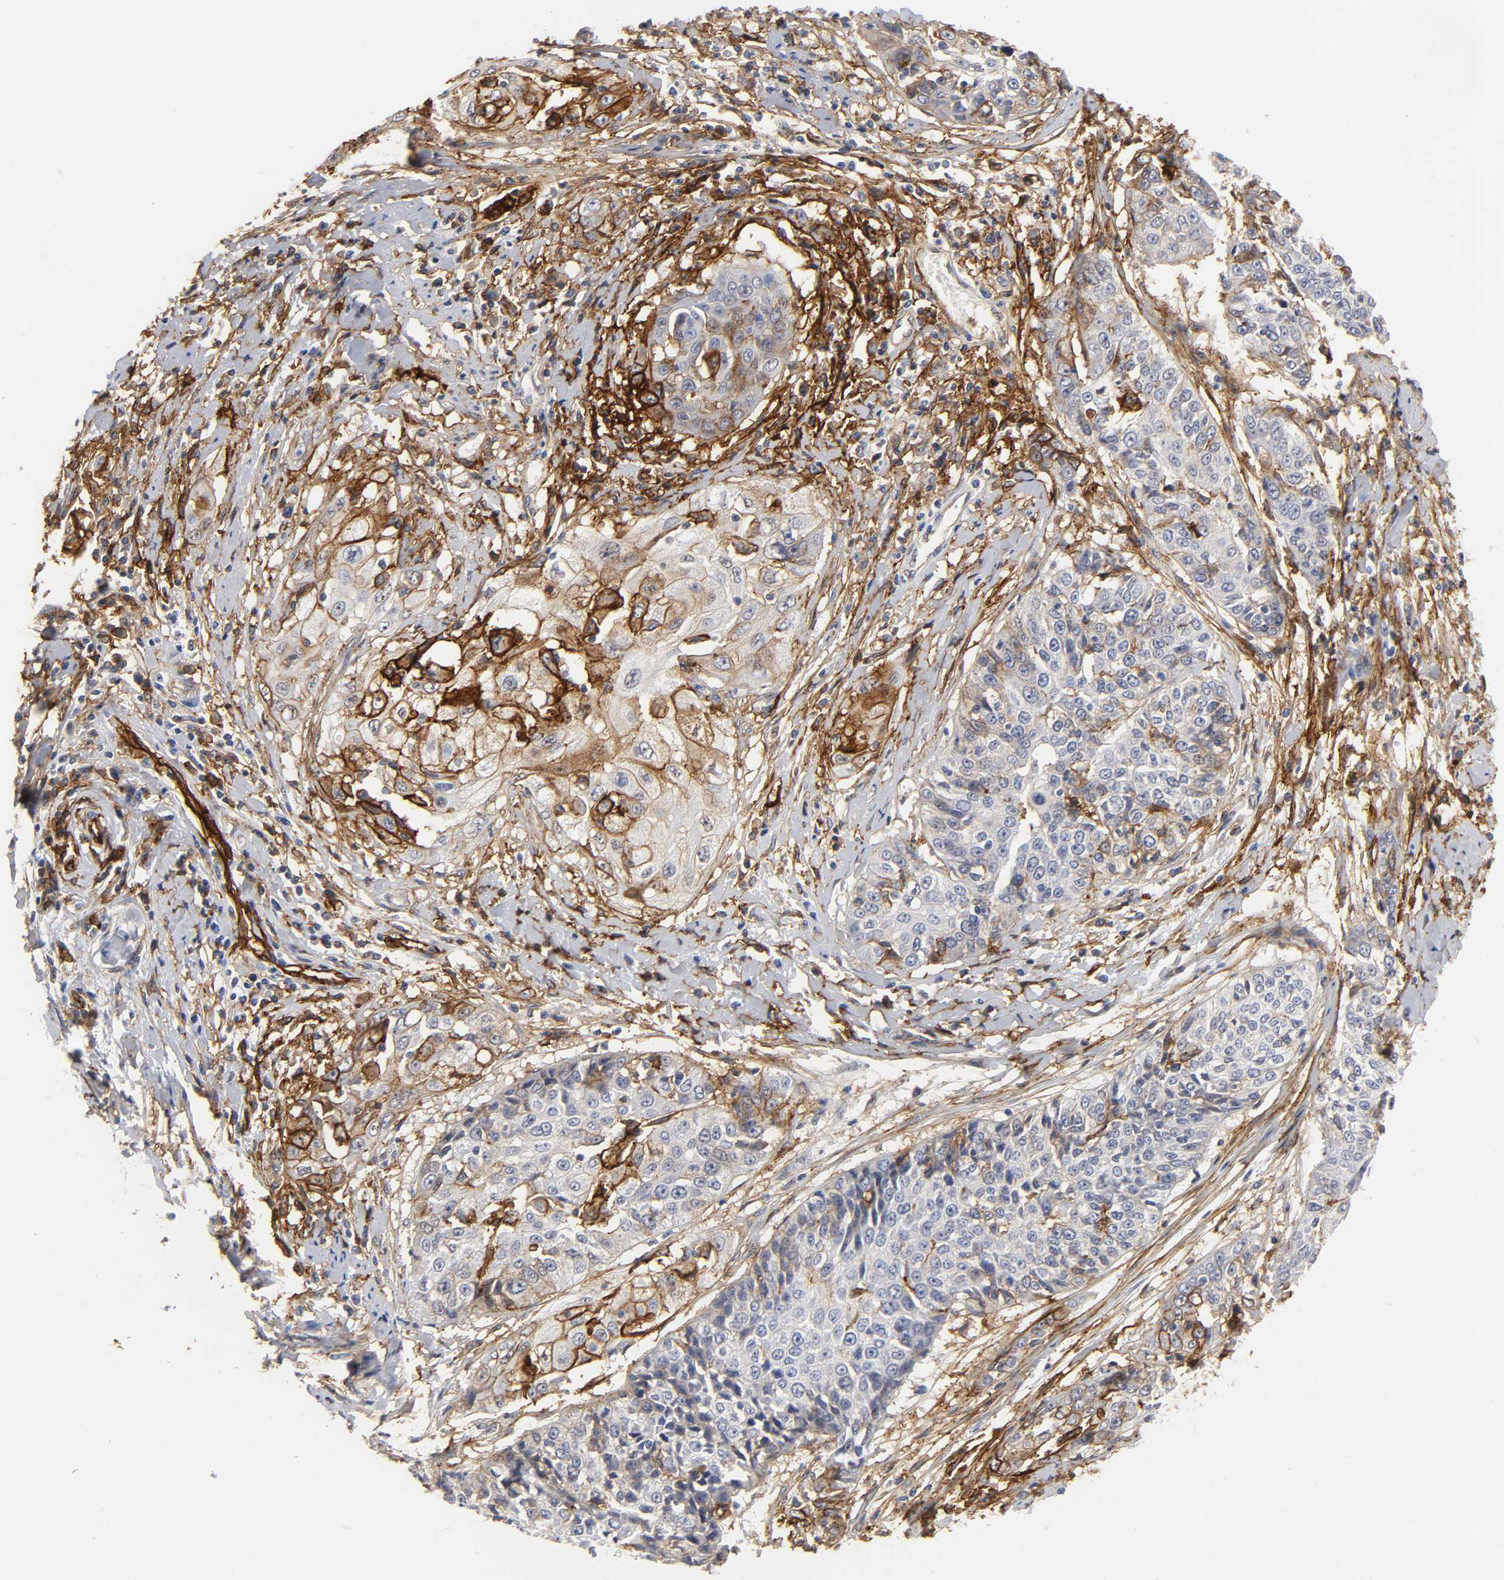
{"staining": {"intensity": "strong", "quantity": "25%-75%", "location": "cytoplasmic/membranous"}, "tissue": "cervical cancer", "cell_type": "Tumor cells", "image_type": "cancer", "snomed": [{"axis": "morphology", "description": "Squamous cell carcinoma, NOS"}, {"axis": "topography", "description": "Cervix"}], "caption": "Immunohistochemical staining of cervical cancer demonstrates high levels of strong cytoplasmic/membranous protein positivity in about 25%-75% of tumor cells.", "gene": "ICAM1", "patient": {"sex": "female", "age": 64}}